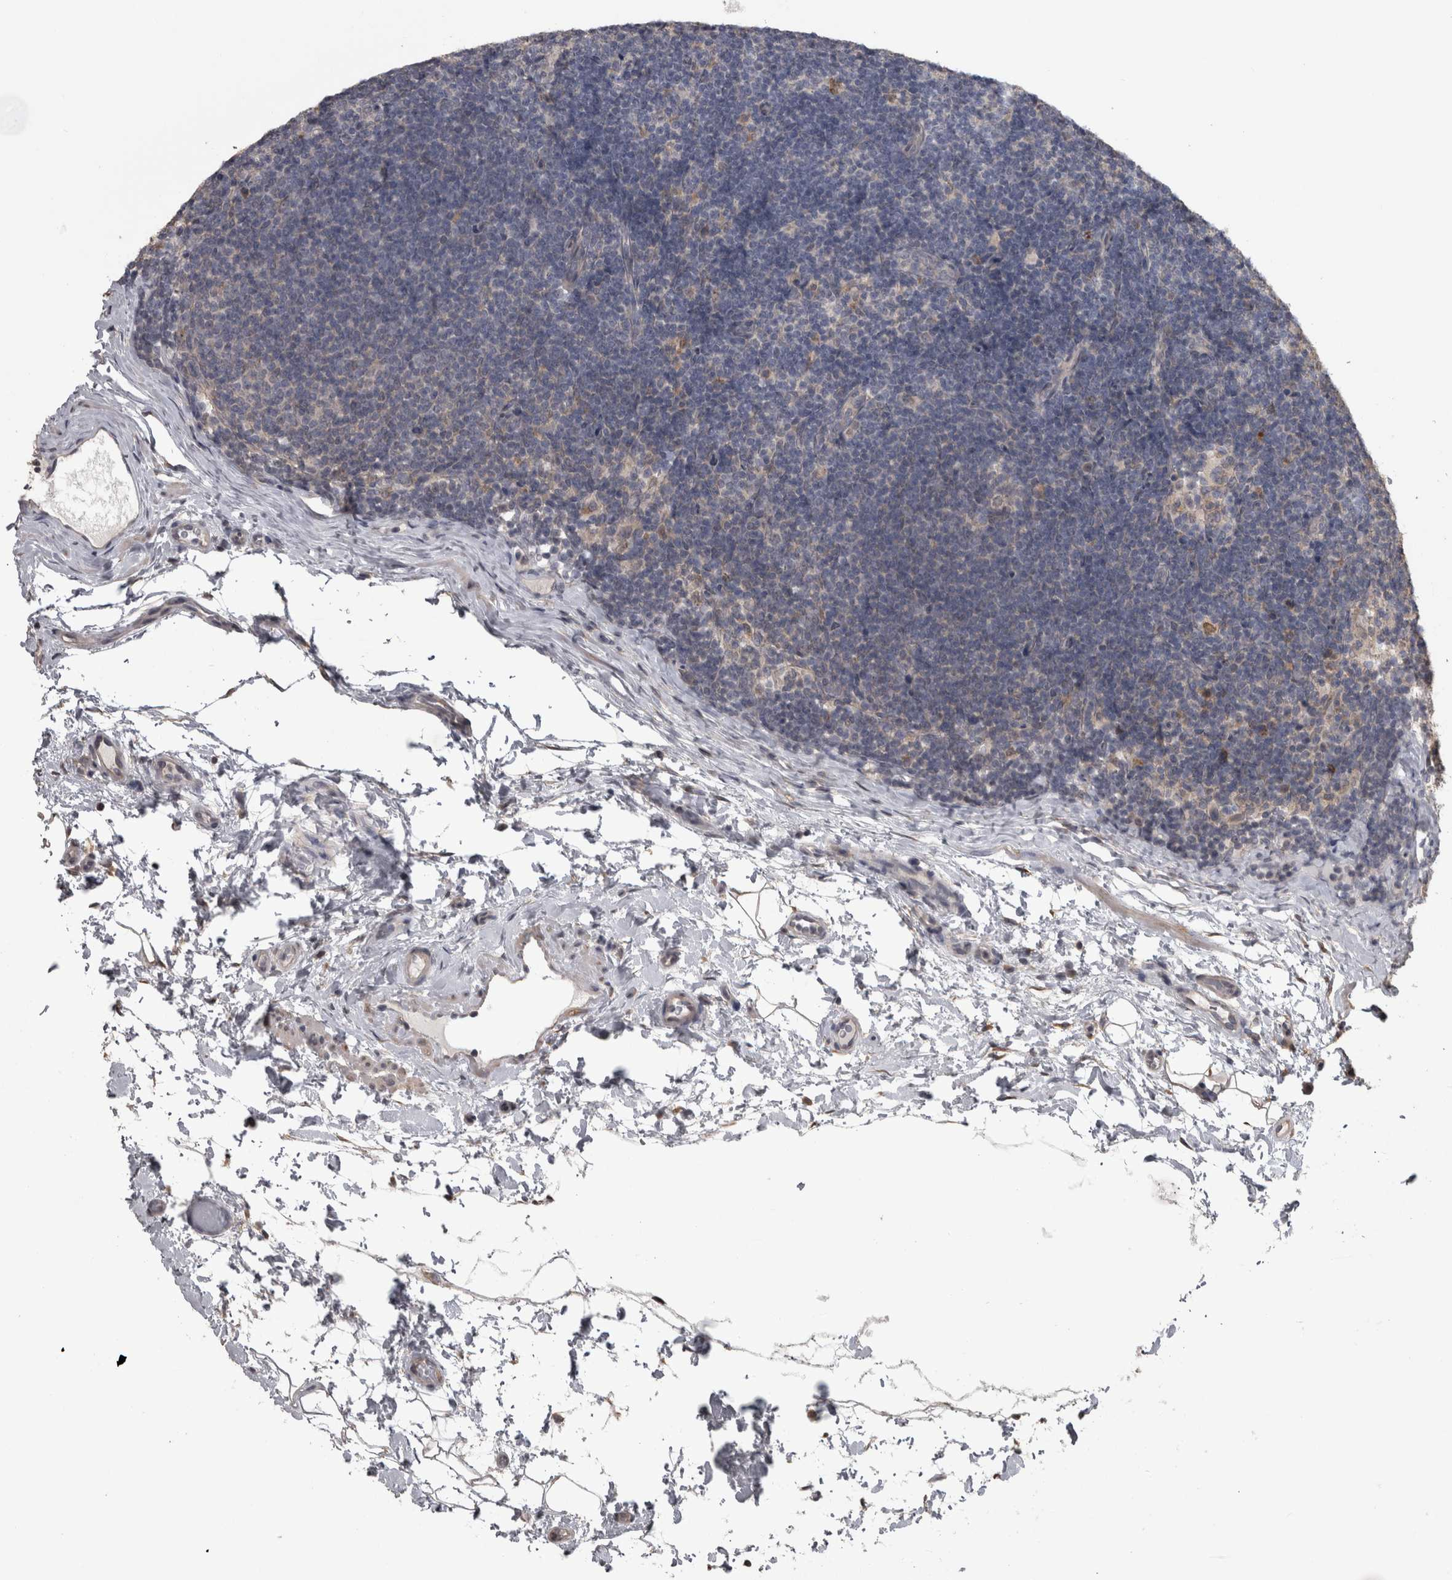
{"staining": {"intensity": "negative", "quantity": "none", "location": "none"}, "tissue": "lymph node", "cell_type": "Germinal center cells", "image_type": "normal", "snomed": [{"axis": "morphology", "description": "Normal tissue, NOS"}, {"axis": "topography", "description": "Lymph node"}], "caption": "Photomicrograph shows no protein positivity in germinal center cells of benign lymph node.", "gene": "RAB29", "patient": {"sex": "female", "age": 22}}